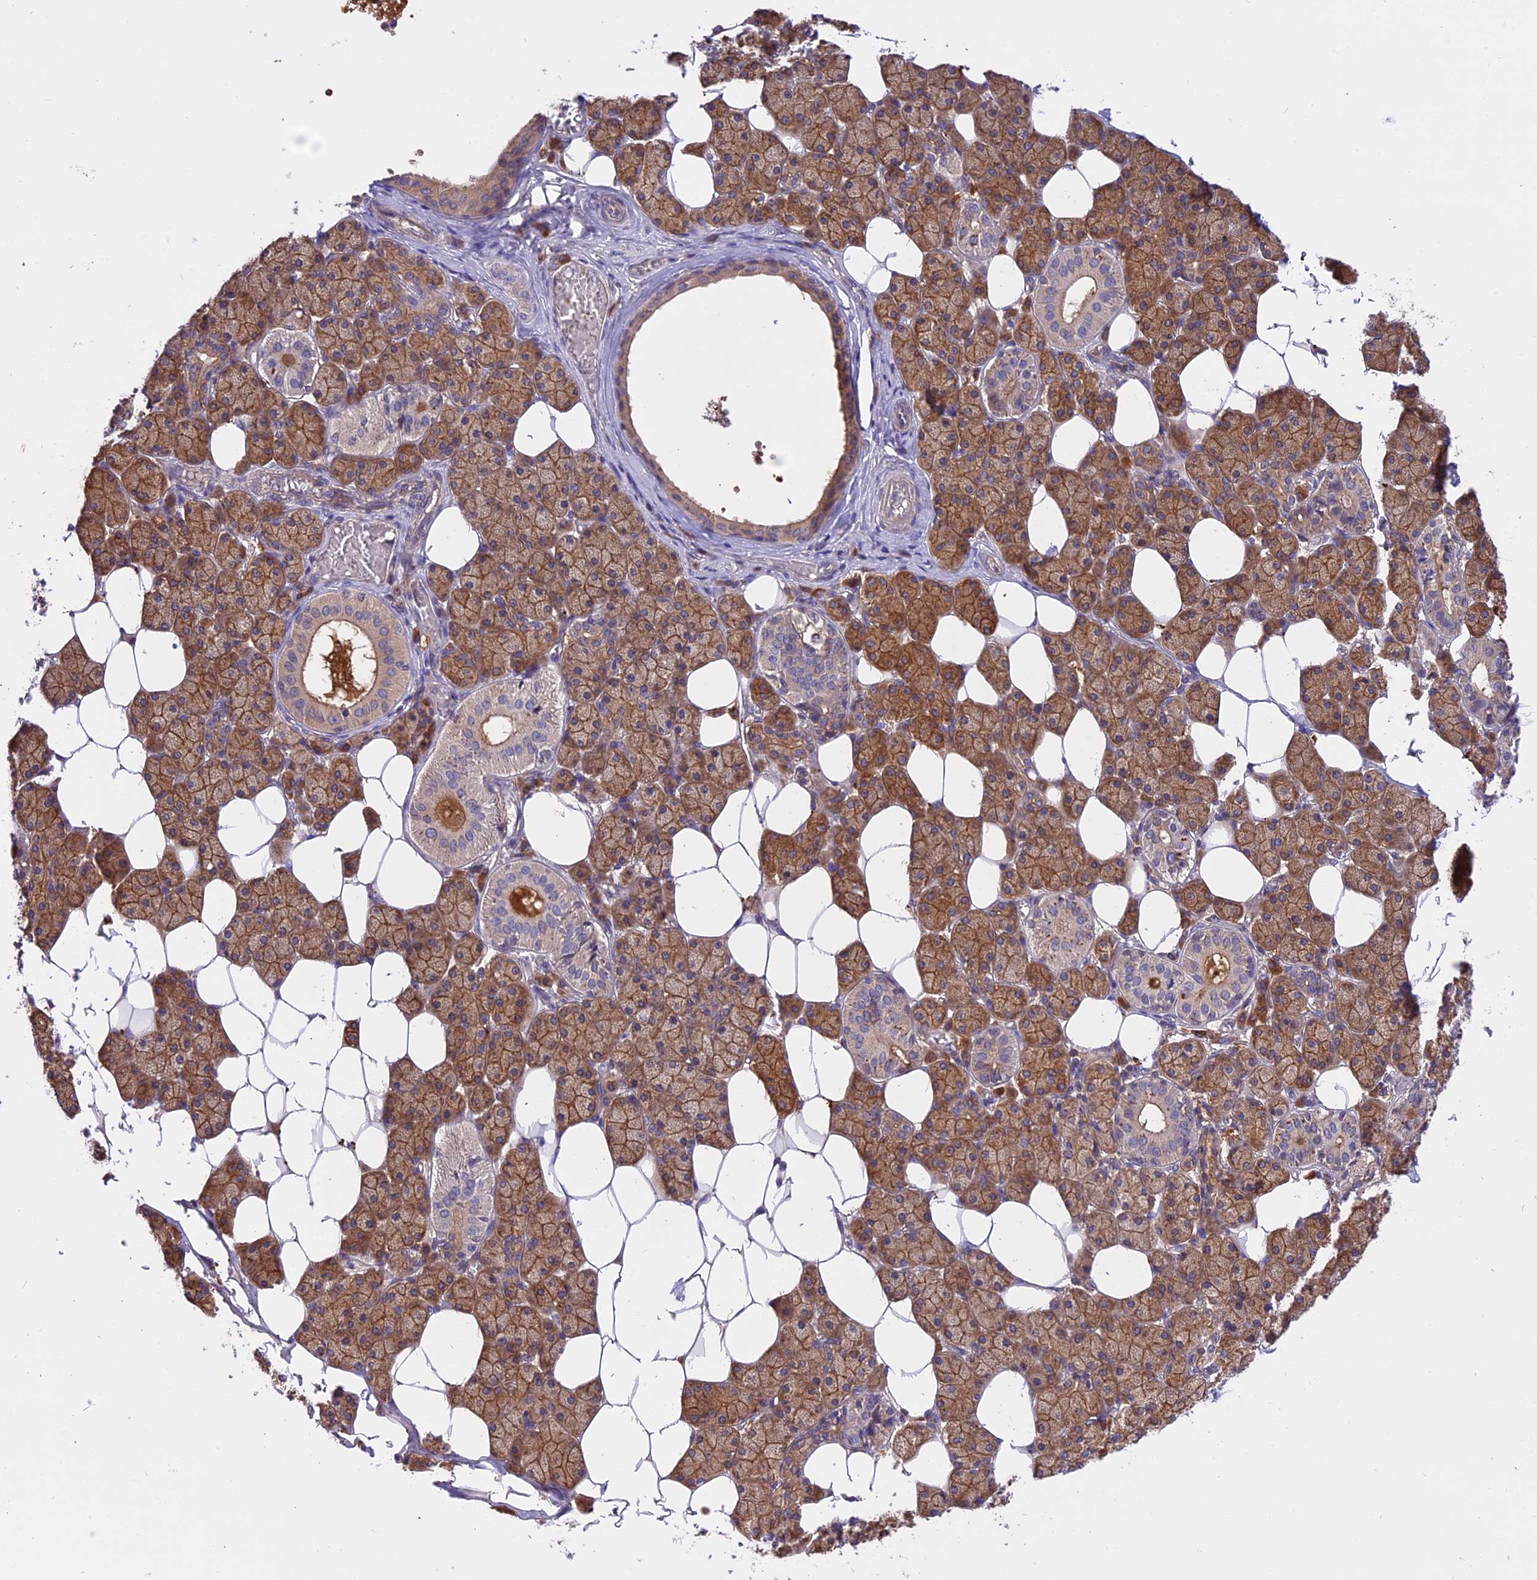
{"staining": {"intensity": "strong", "quantity": ">75%", "location": "cytoplasmic/membranous"}, "tissue": "salivary gland", "cell_type": "Glandular cells", "image_type": "normal", "snomed": [{"axis": "morphology", "description": "Normal tissue, NOS"}, {"axis": "topography", "description": "Salivary gland"}], "caption": "Salivary gland stained with DAB IHC shows high levels of strong cytoplasmic/membranous expression in approximately >75% of glandular cells.", "gene": "SETD6", "patient": {"sex": "female", "age": 33}}